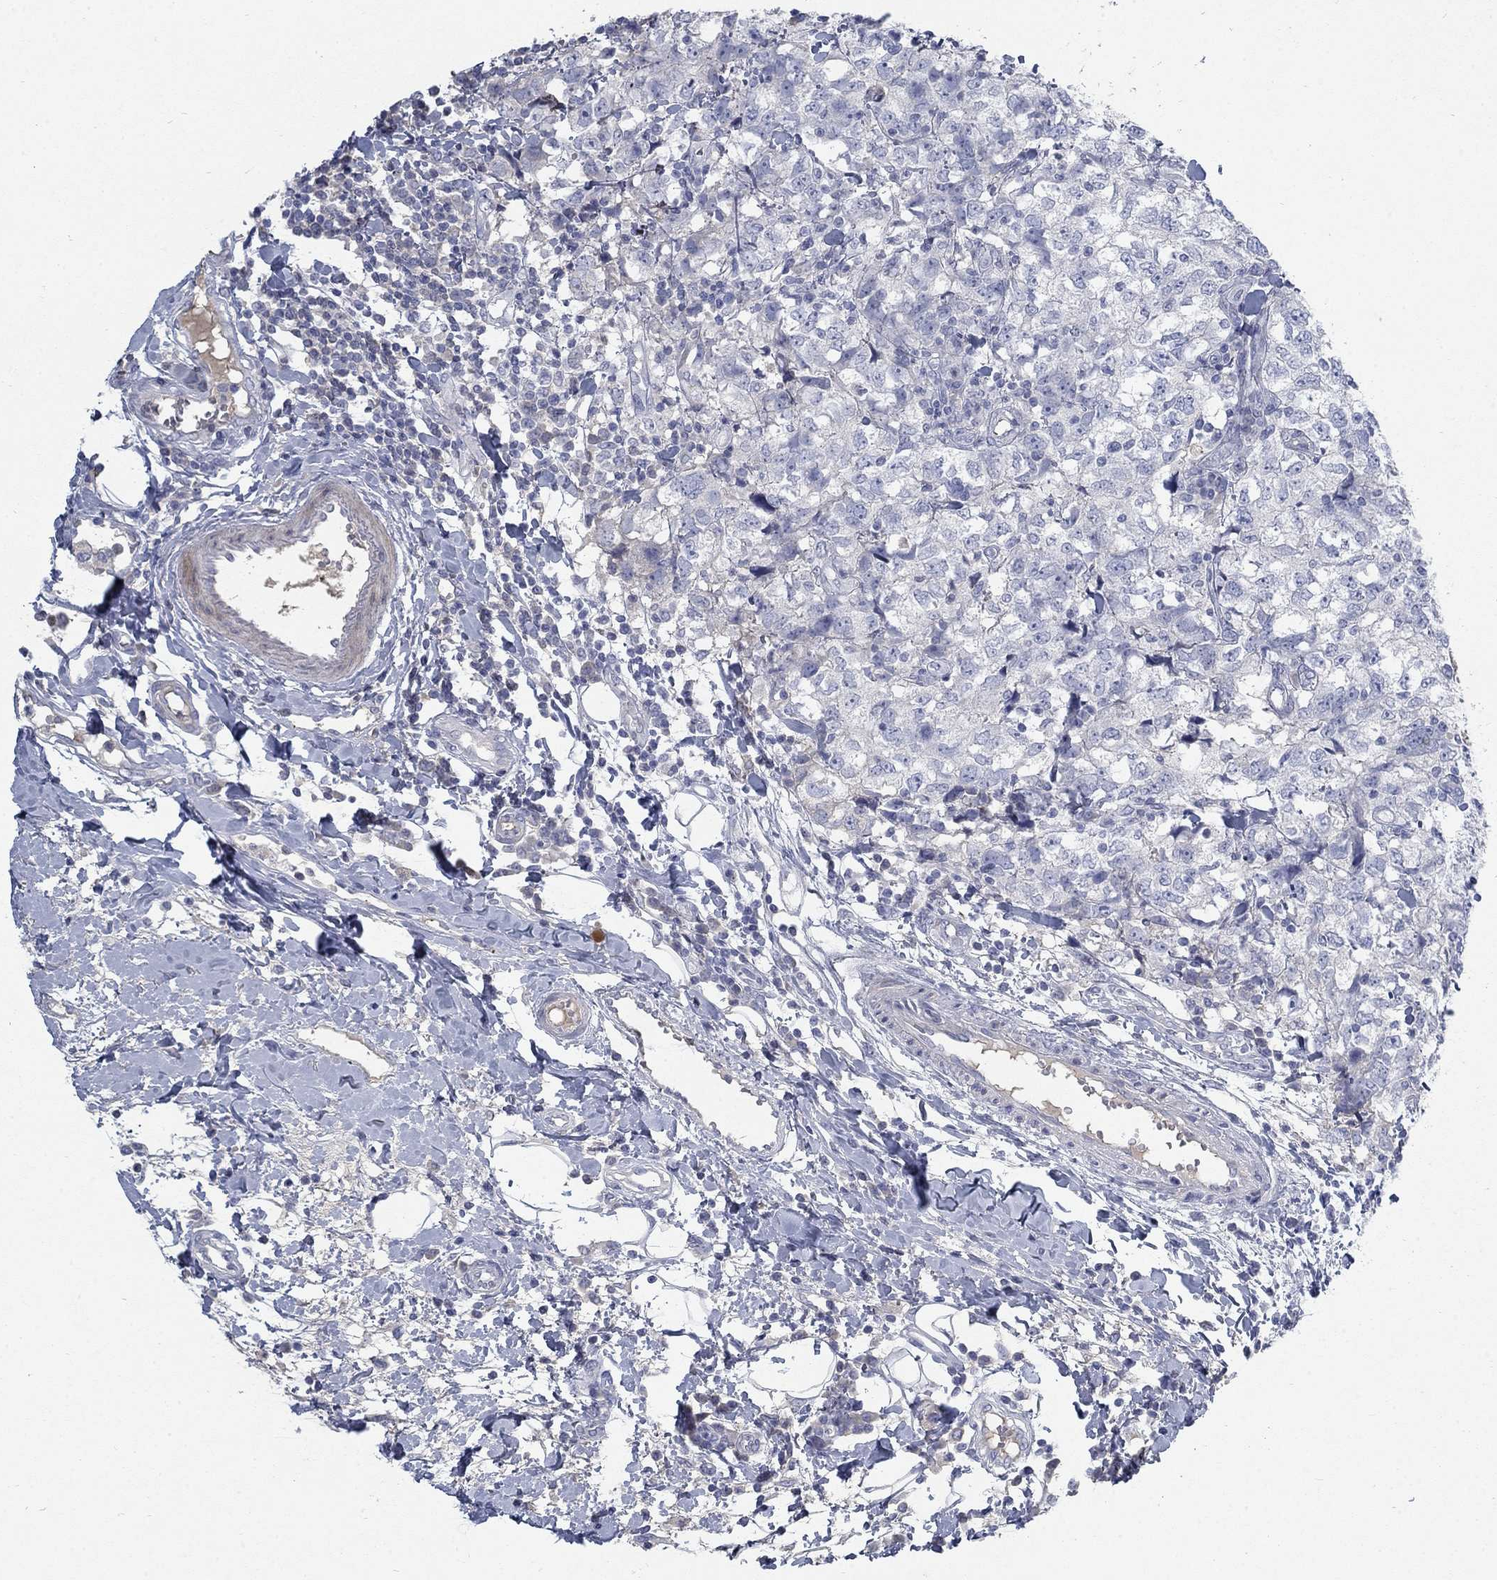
{"staining": {"intensity": "negative", "quantity": "none", "location": "none"}, "tissue": "breast cancer", "cell_type": "Tumor cells", "image_type": "cancer", "snomed": [{"axis": "morphology", "description": "Duct carcinoma"}, {"axis": "topography", "description": "Breast"}], "caption": "This is an immunohistochemistry micrograph of invasive ductal carcinoma (breast). There is no expression in tumor cells.", "gene": "TMEM249", "patient": {"sex": "female", "age": 30}}